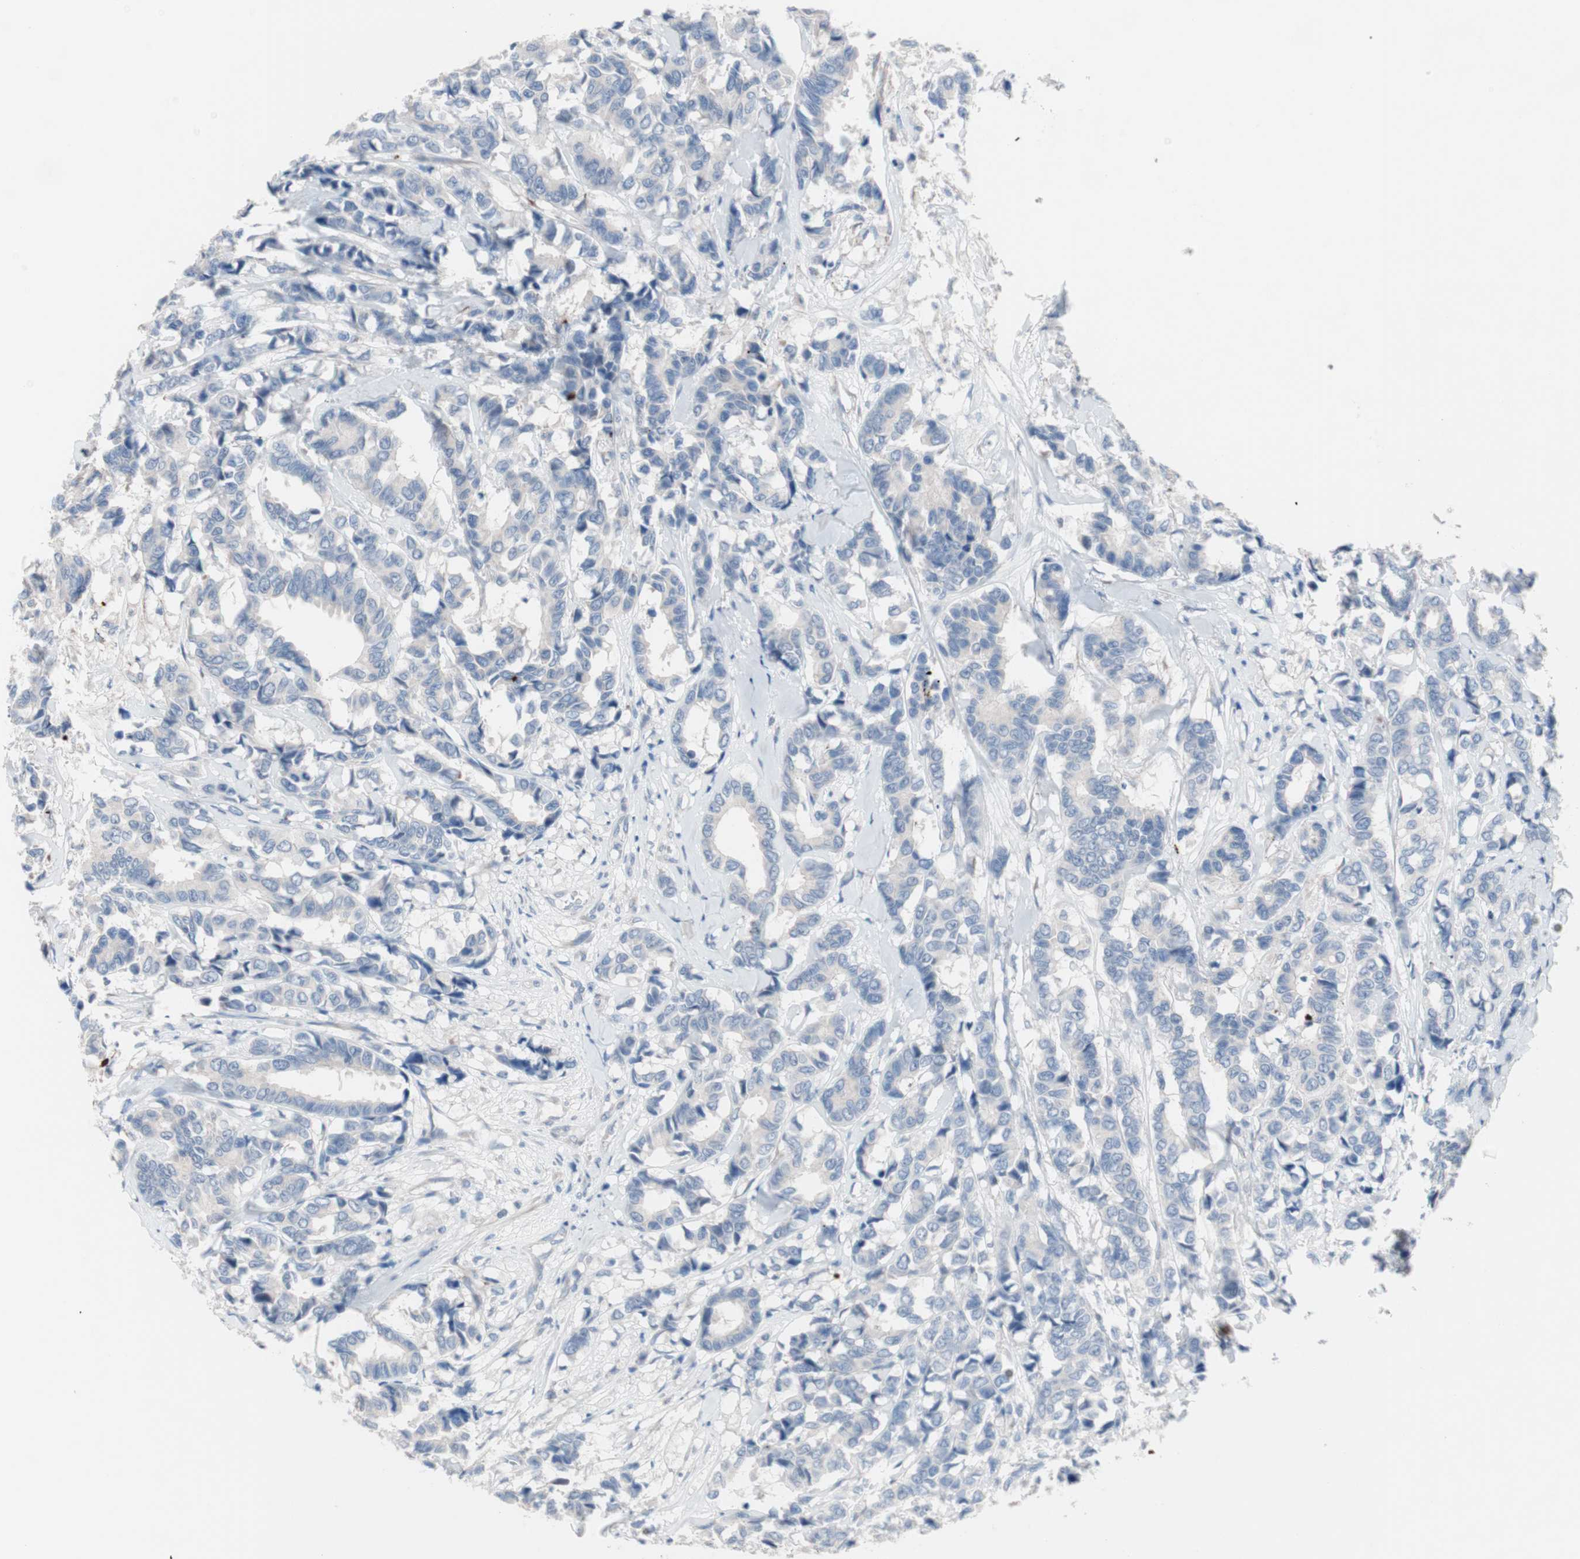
{"staining": {"intensity": "negative", "quantity": "none", "location": "none"}, "tissue": "breast cancer", "cell_type": "Tumor cells", "image_type": "cancer", "snomed": [{"axis": "morphology", "description": "Duct carcinoma"}, {"axis": "topography", "description": "Breast"}], "caption": "An immunohistochemistry photomicrograph of breast cancer is shown. There is no staining in tumor cells of breast cancer. Brightfield microscopy of IHC stained with DAB (brown) and hematoxylin (blue), captured at high magnification.", "gene": "ULBP1", "patient": {"sex": "female", "age": 87}}